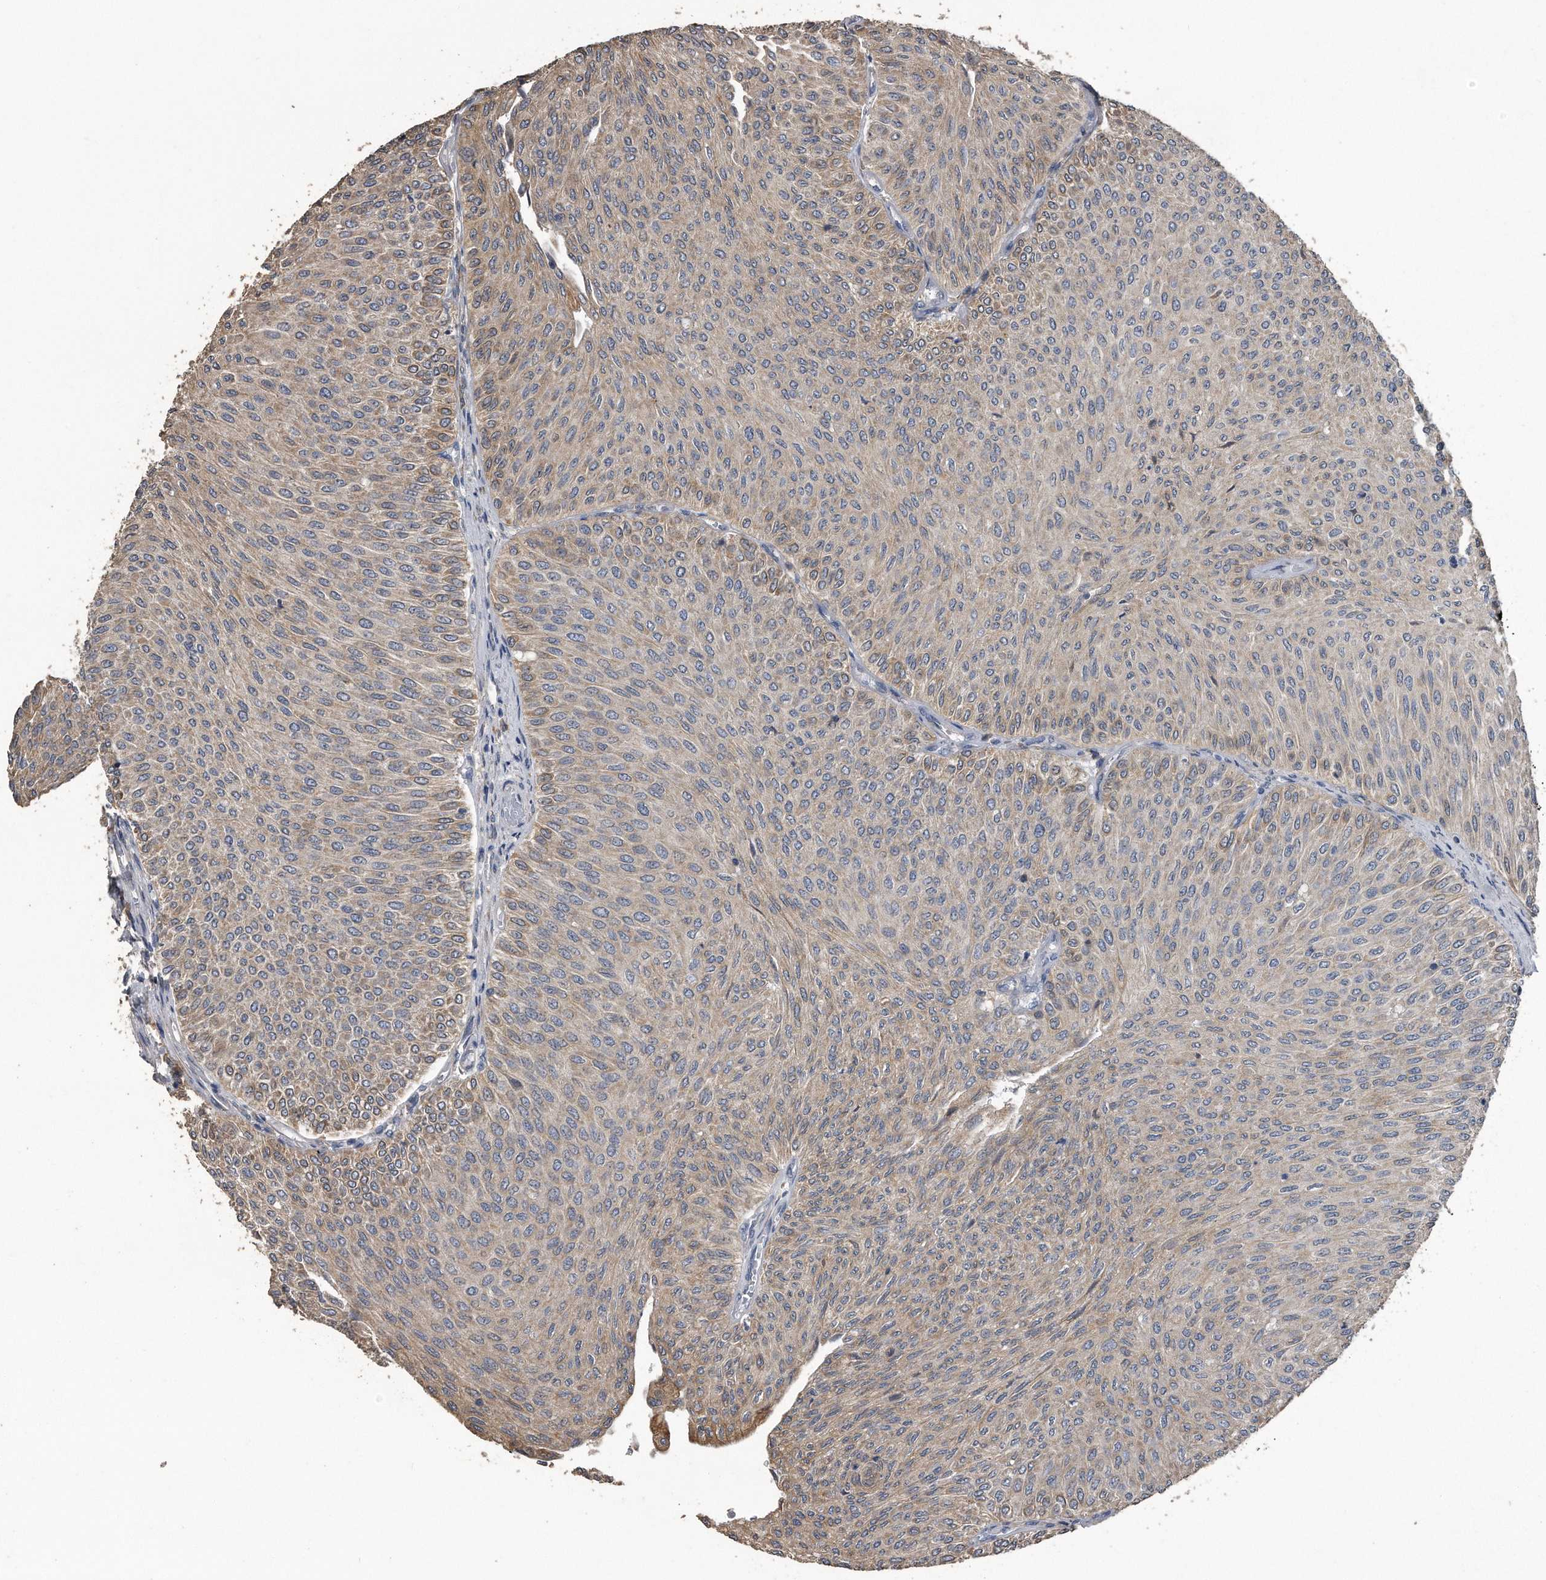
{"staining": {"intensity": "weak", "quantity": "25%-75%", "location": "cytoplasmic/membranous"}, "tissue": "urothelial cancer", "cell_type": "Tumor cells", "image_type": "cancer", "snomed": [{"axis": "morphology", "description": "Urothelial carcinoma, Low grade"}, {"axis": "topography", "description": "Urinary bladder"}], "caption": "Immunohistochemistry micrograph of neoplastic tissue: urothelial carcinoma (low-grade) stained using immunohistochemistry displays low levels of weak protein expression localized specifically in the cytoplasmic/membranous of tumor cells, appearing as a cytoplasmic/membranous brown color.", "gene": "PCLO", "patient": {"sex": "male", "age": 78}}